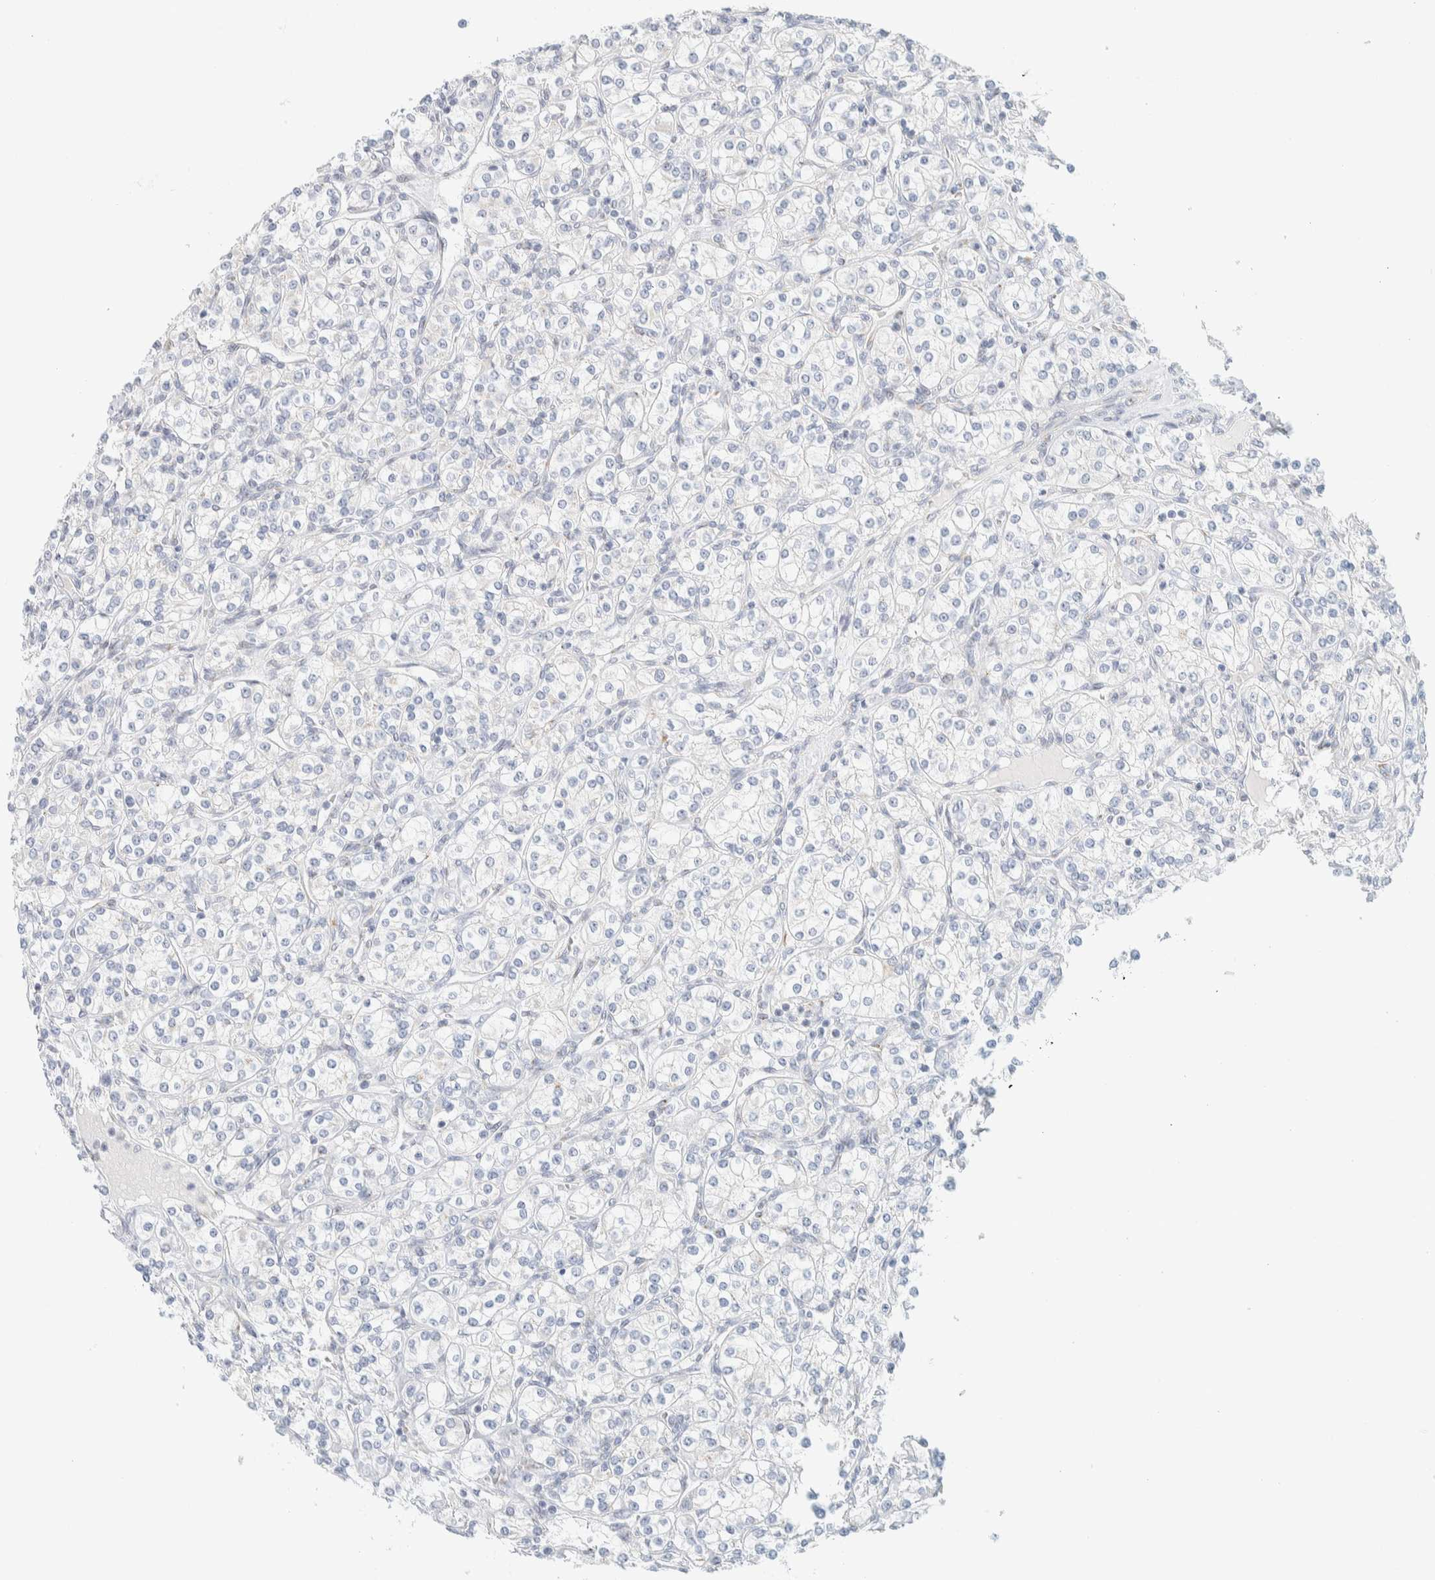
{"staining": {"intensity": "negative", "quantity": "none", "location": "none"}, "tissue": "renal cancer", "cell_type": "Tumor cells", "image_type": "cancer", "snomed": [{"axis": "morphology", "description": "Adenocarcinoma, NOS"}, {"axis": "topography", "description": "Kidney"}], "caption": "The immunohistochemistry histopathology image has no significant expression in tumor cells of renal cancer (adenocarcinoma) tissue.", "gene": "SPNS3", "patient": {"sex": "male", "age": 77}}